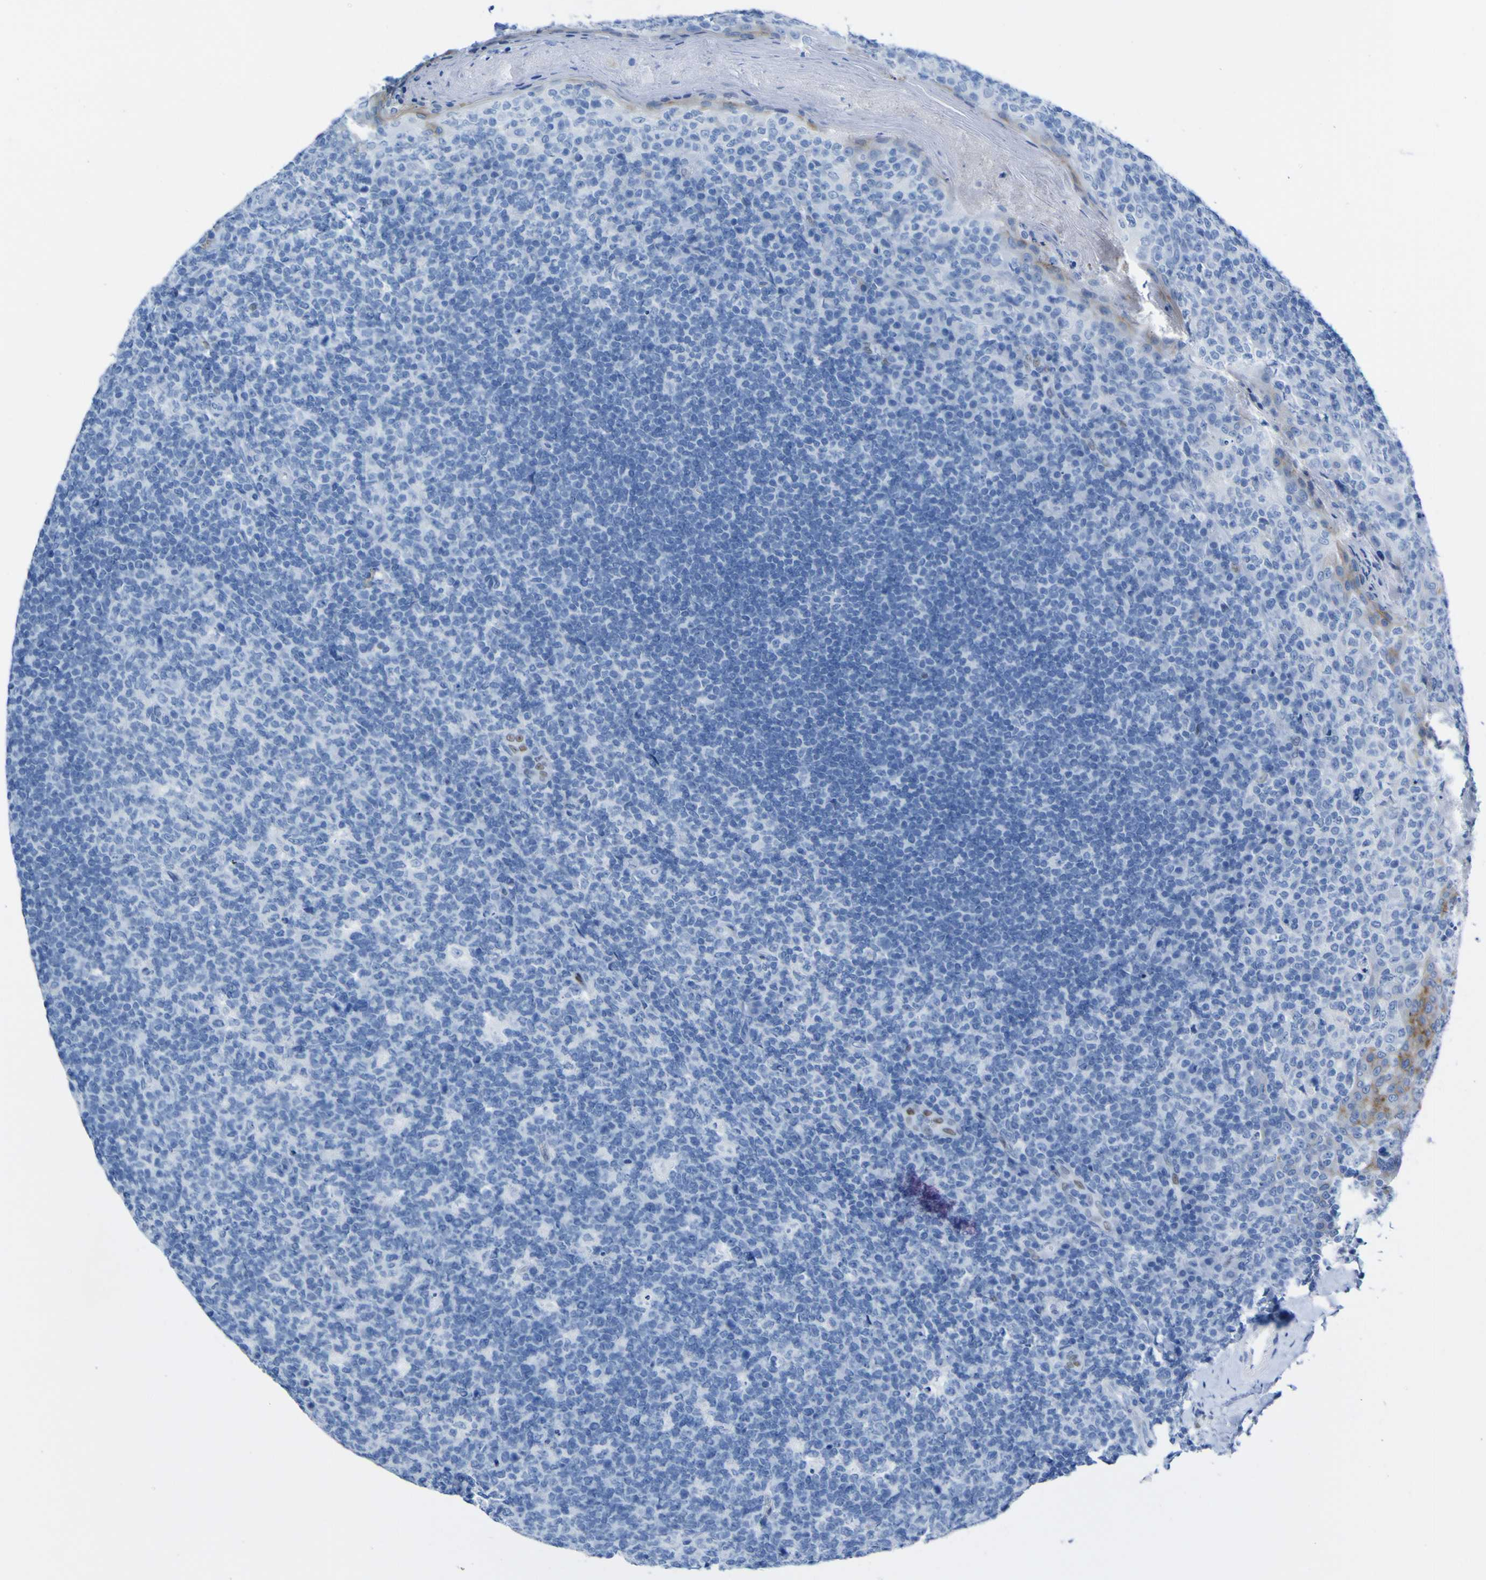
{"staining": {"intensity": "negative", "quantity": "none", "location": "none"}, "tissue": "tonsil", "cell_type": "Germinal center cells", "image_type": "normal", "snomed": [{"axis": "morphology", "description": "Normal tissue, NOS"}, {"axis": "topography", "description": "Tonsil"}], "caption": "Immunohistochemistry (IHC) image of benign human tonsil stained for a protein (brown), which displays no positivity in germinal center cells. The staining was performed using DAB (3,3'-diaminobenzidine) to visualize the protein expression in brown, while the nuclei were stained in blue with hematoxylin (Magnification: 20x).", "gene": "DACH1", "patient": {"sex": "male", "age": 17}}